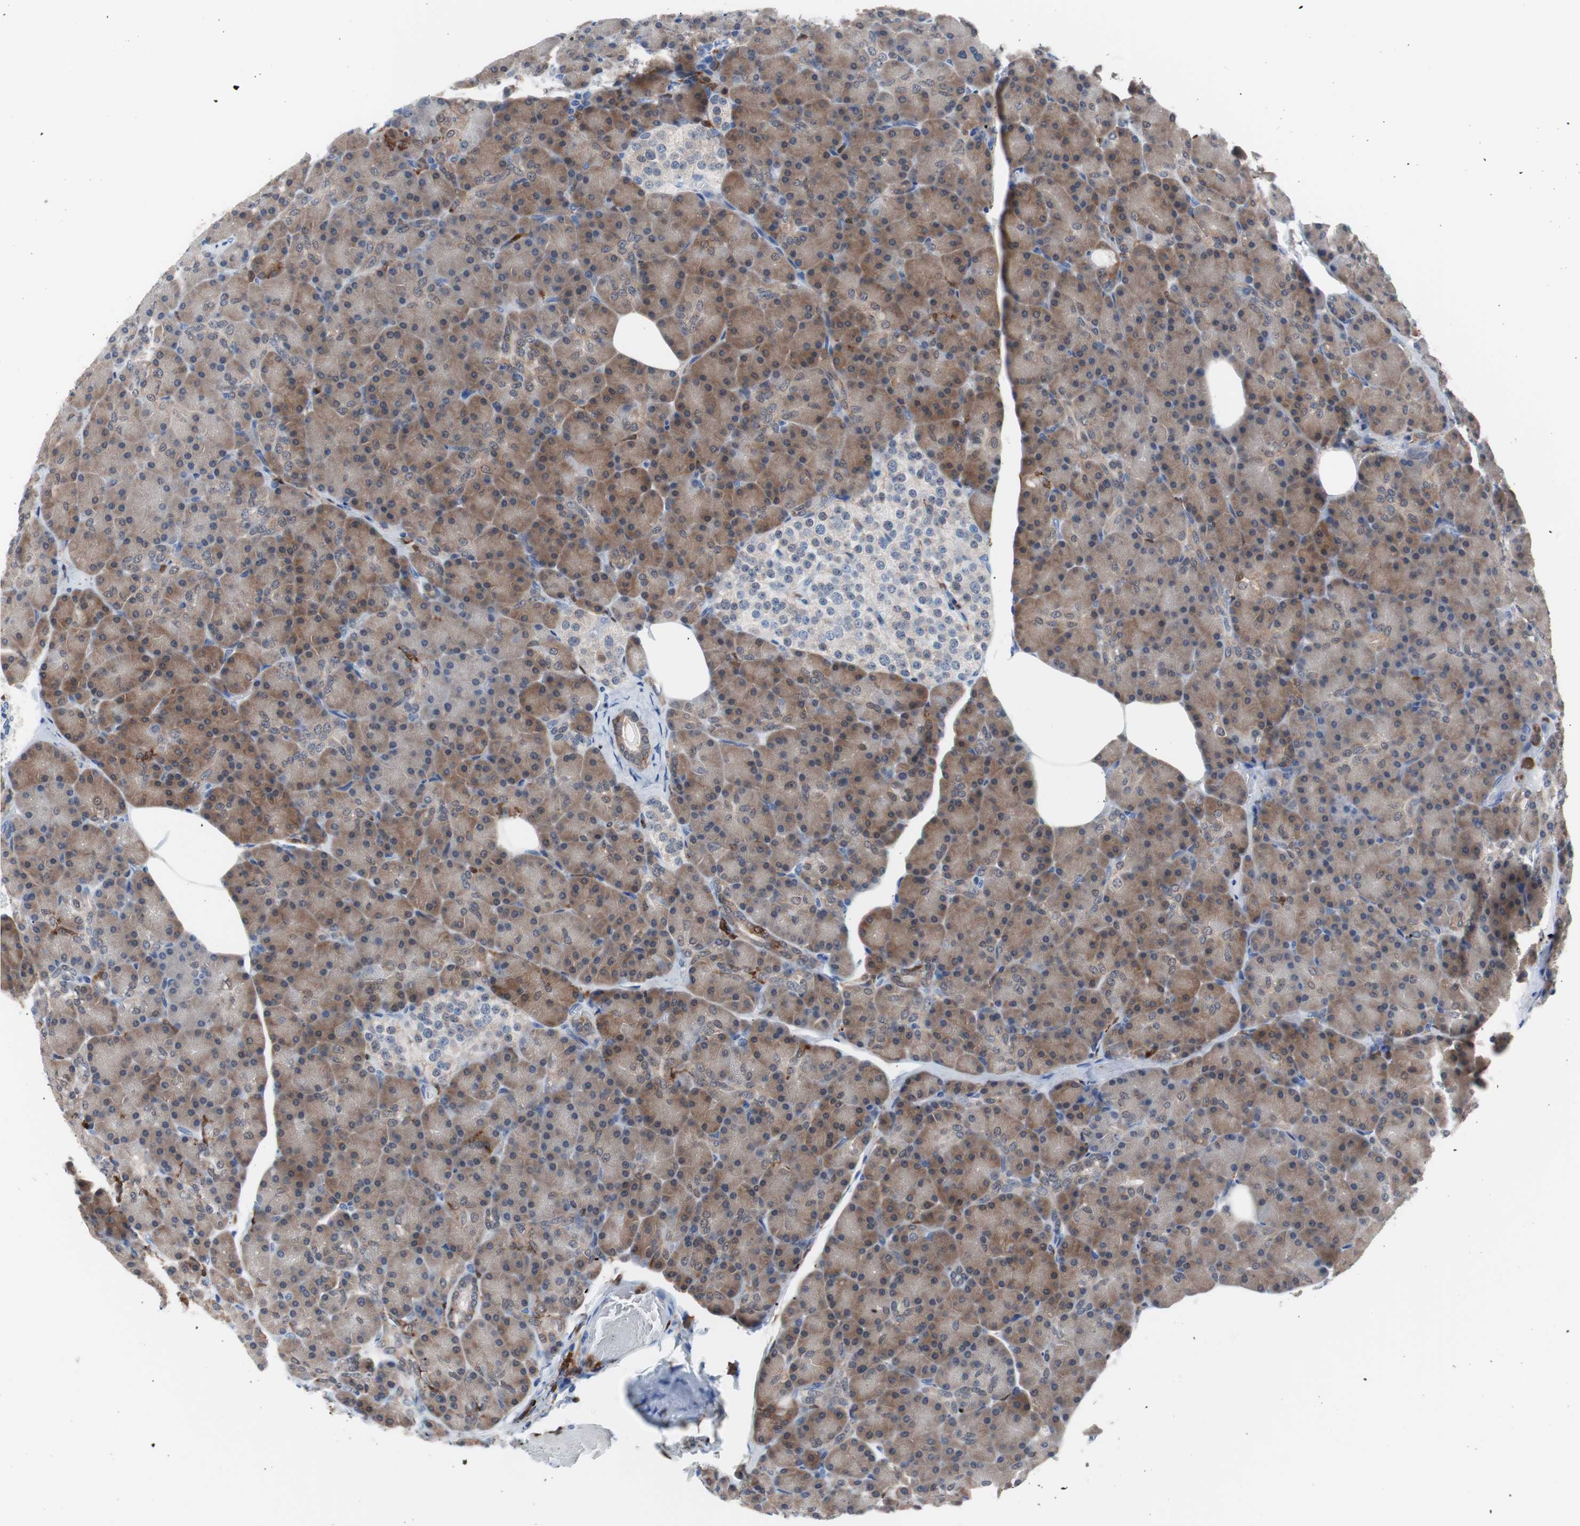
{"staining": {"intensity": "moderate", "quantity": ">75%", "location": "cytoplasmic/membranous"}, "tissue": "pancreas", "cell_type": "Exocrine glandular cells", "image_type": "normal", "snomed": [{"axis": "morphology", "description": "Normal tissue, NOS"}, {"axis": "topography", "description": "Pancreas"}], "caption": "DAB immunohistochemical staining of benign pancreas displays moderate cytoplasmic/membranous protein staining in about >75% of exocrine glandular cells.", "gene": "SYK", "patient": {"sex": "female", "age": 43}}